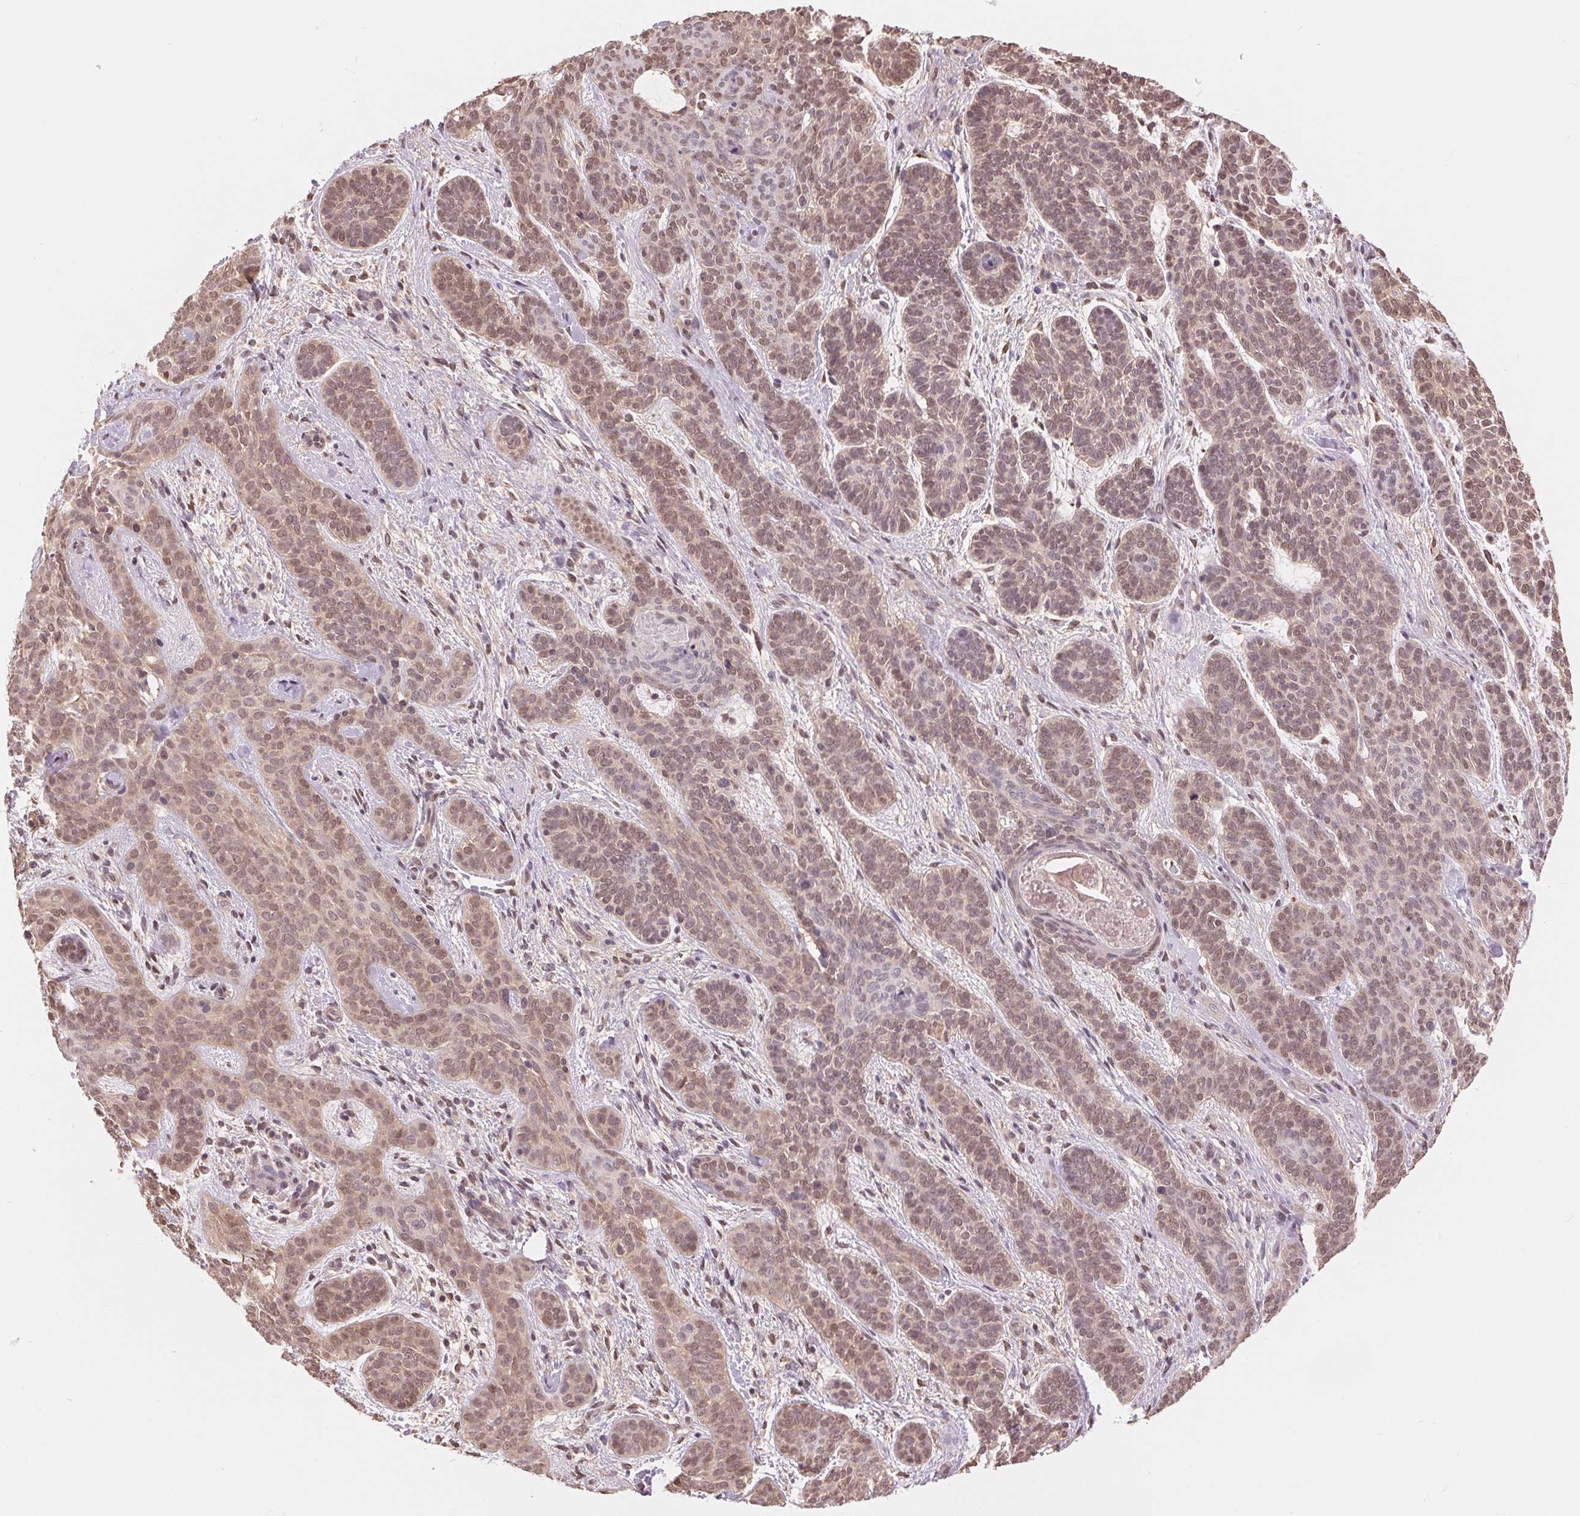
{"staining": {"intensity": "weak", "quantity": ">75%", "location": "nuclear"}, "tissue": "skin cancer", "cell_type": "Tumor cells", "image_type": "cancer", "snomed": [{"axis": "morphology", "description": "Basal cell carcinoma"}, {"axis": "topography", "description": "Skin"}], "caption": "Immunohistochemistry (DAB) staining of skin basal cell carcinoma exhibits weak nuclear protein staining in approximately >75% of tumor cells. Using DAB (3,3'-diaminobenzidine) (brown) and hematoxylin (blue) stains, captured at high magnification using brightfield microscopy.", "gene": "TMEM273", "patient": {"sex": "female", "age": 82}}